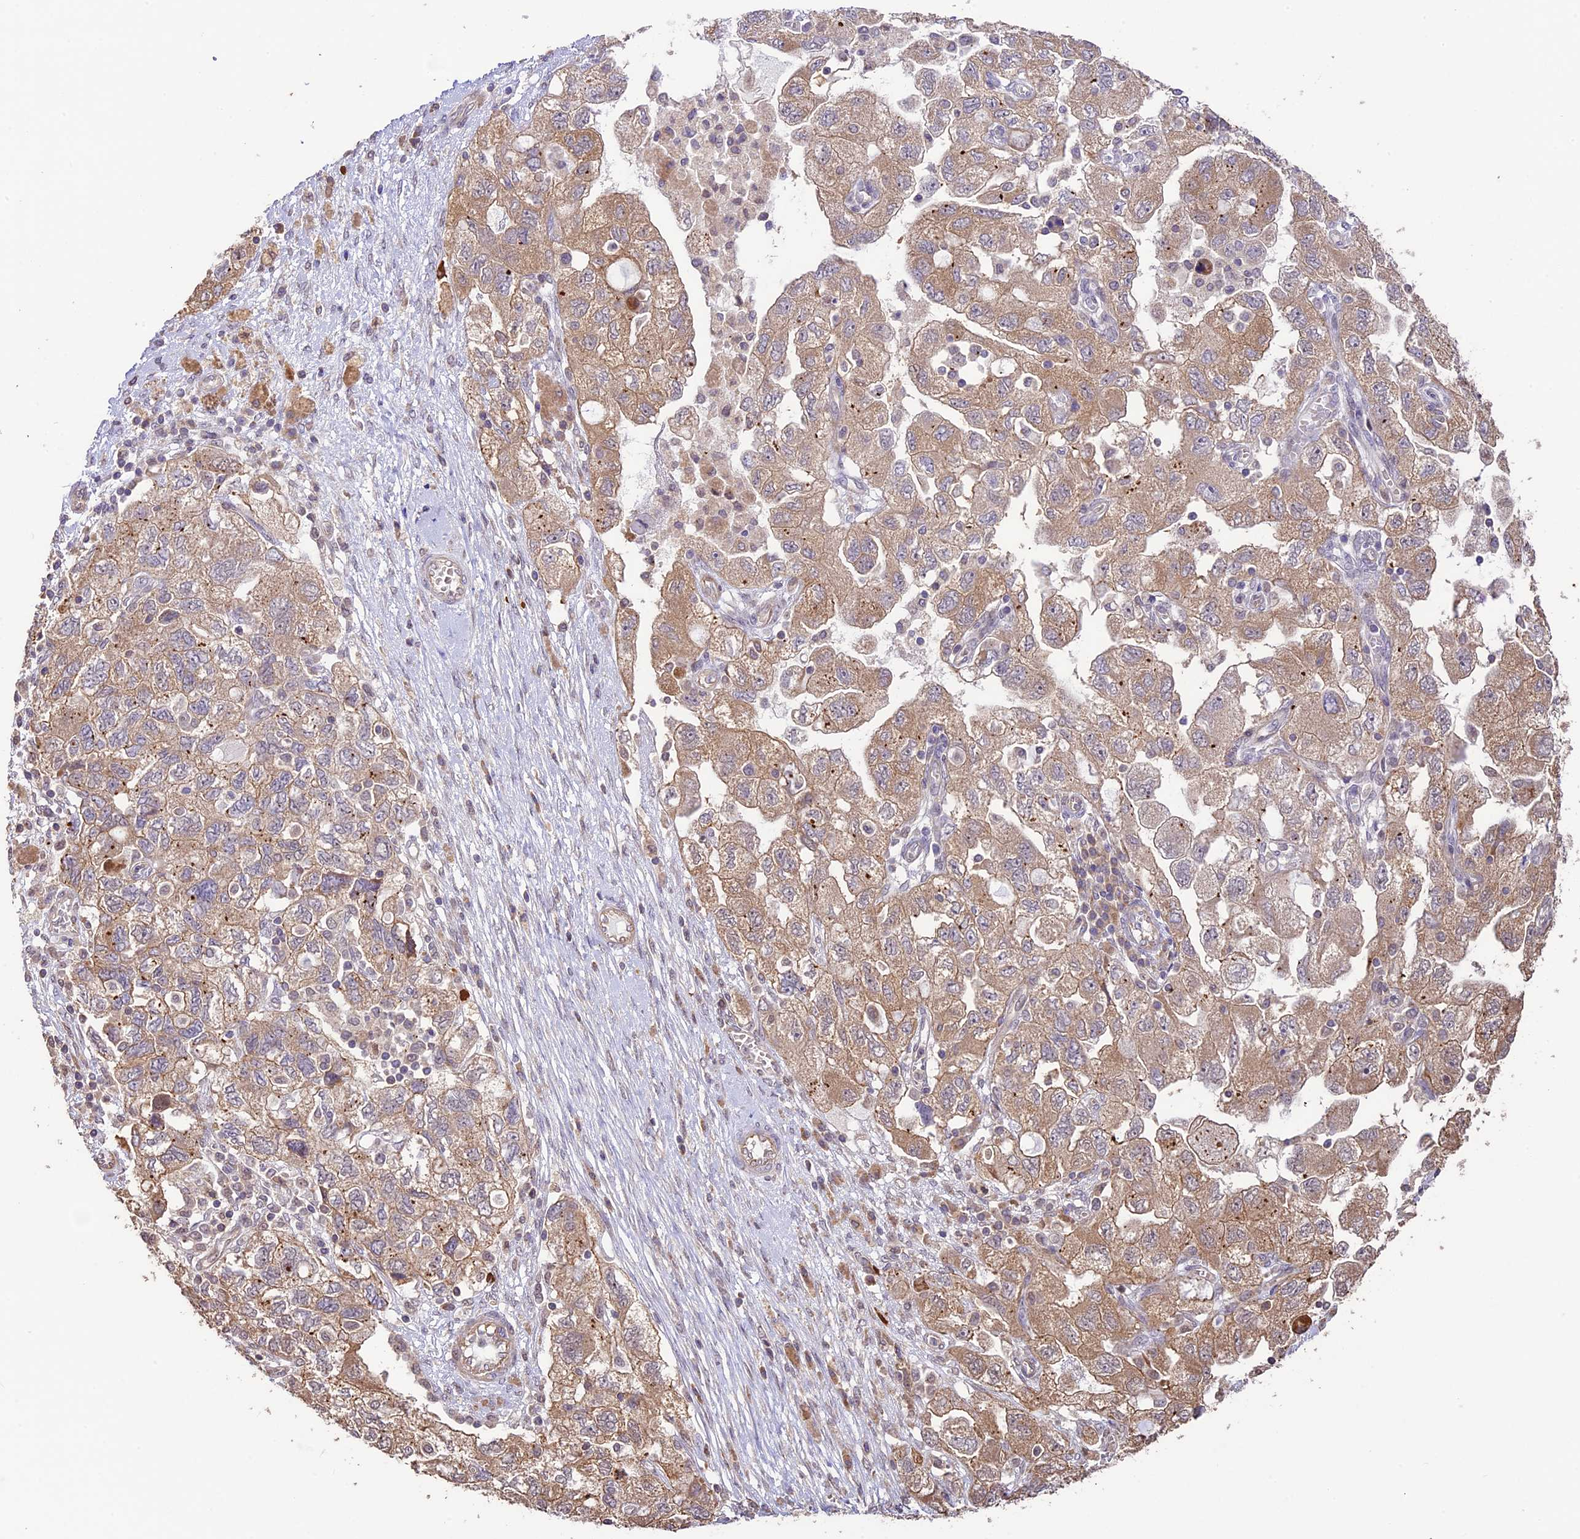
{"staining": {"intensity": "moderate", "quantity": ">75%", "location": "cytoplasmic/membranous"}, "tissue": "ovarian cancer", "cell_type": "Tumor cells", "image_type": "cancer", "snomed": [{"axis": "morphology", "description": "Carcinoma, NOS"}, {"axis": "morphology", "description": "Cystadenocarcinoma, serous, NOS"}, {"axis": "topography", "description": "Ovary"}], "caption": "The micrograph reveals a brown stain indicating the presence of a protein in the cytoplasmic/membranous of tumor cells in ovarian cancer (serous cystadenocarcinoma).", "gene": "BCAS4", "patient": {"sex": "female", "age": 69}}